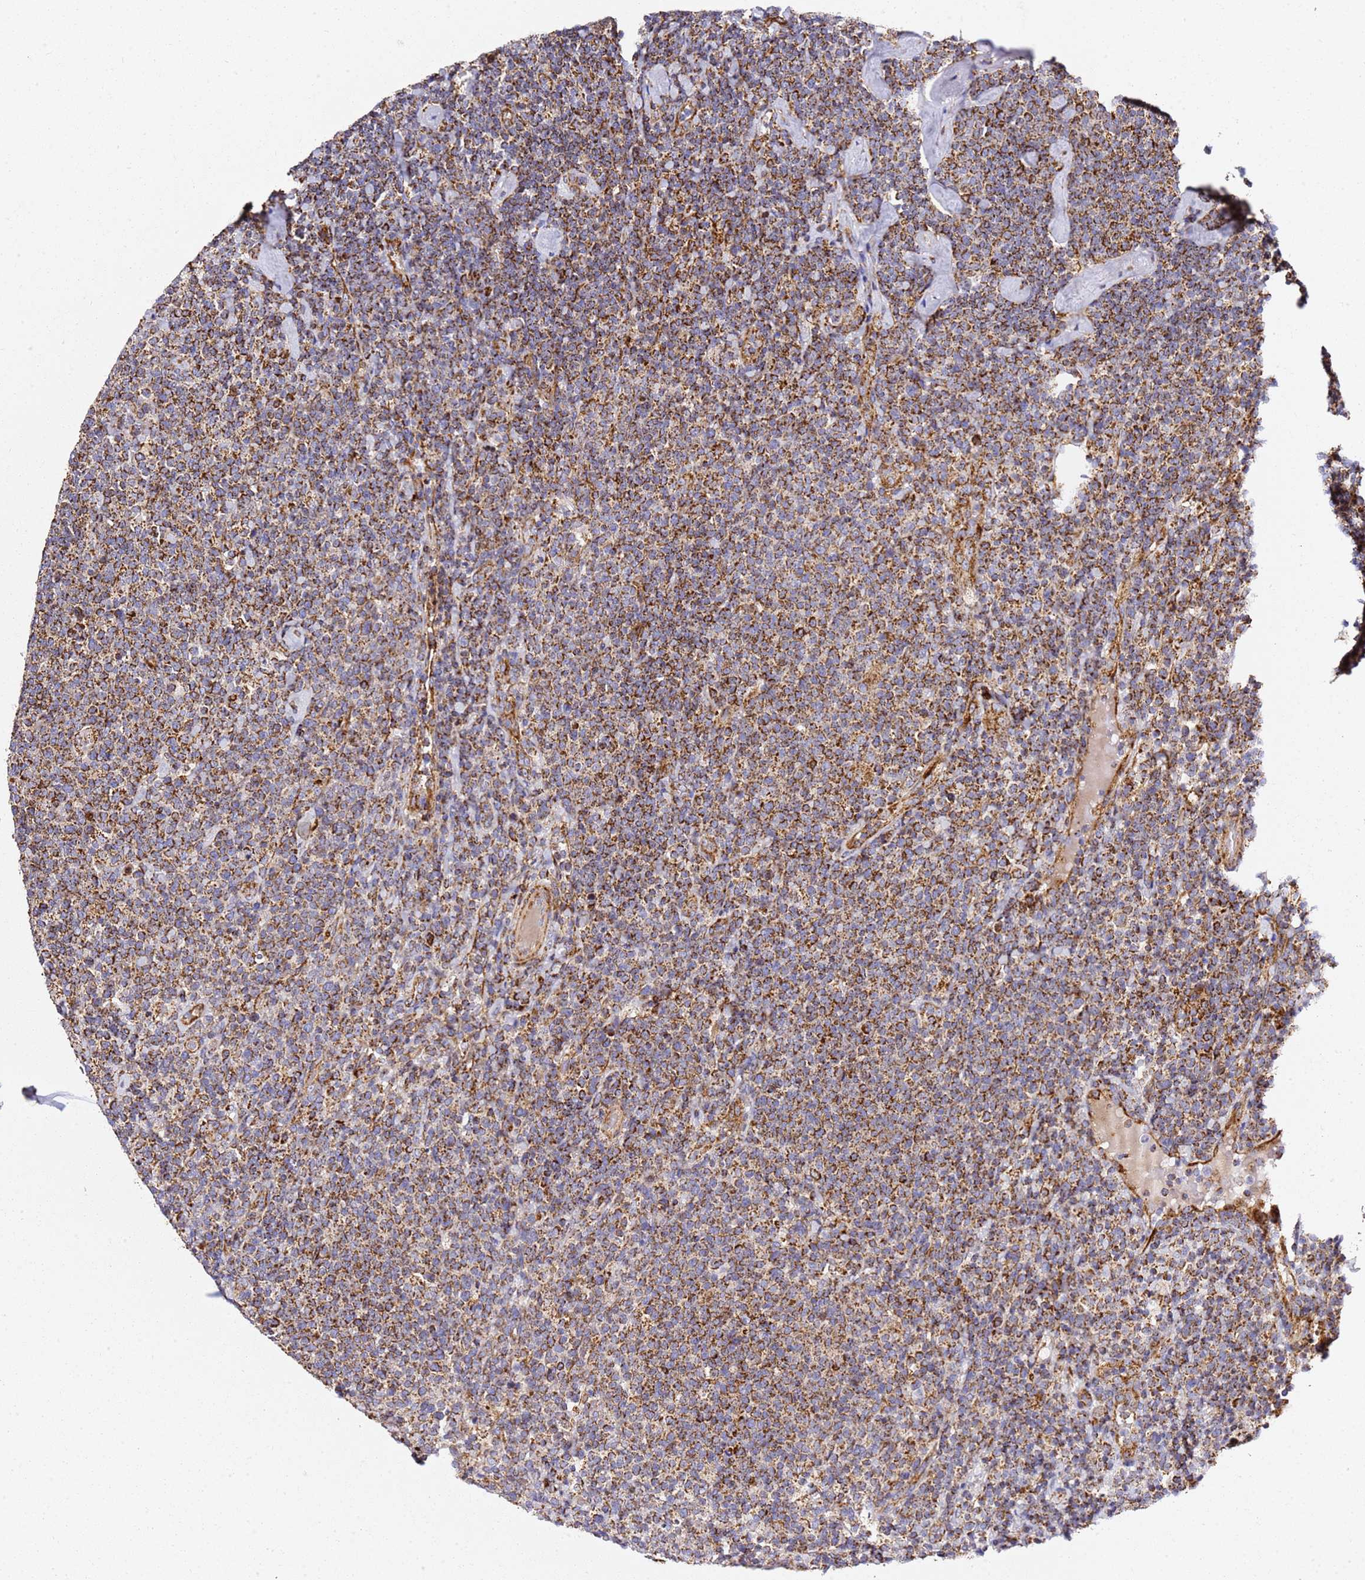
{"staining": {"intensity": "strong", "quantity": ">75%", "location": "cytoplasmic/membranous"}, "tissue": "lymphoma", "cell_type": "Tumor cells", "image_type": "cancer", "snomed": [{"axis": "morphology", "description": "Malignant lymphoma, non-Hodgkin's type, High grade"}, {"axis": "topography", "description": "Lymph node"}], "caption": "Lymphoma was stained to show a protein in brown. There is high levels of strong cytoplasmic/membranous expression in approximately >75% of tumor cells.", "gene": "NDUFA3", "patient": {"sex": "male", "age": 61}}